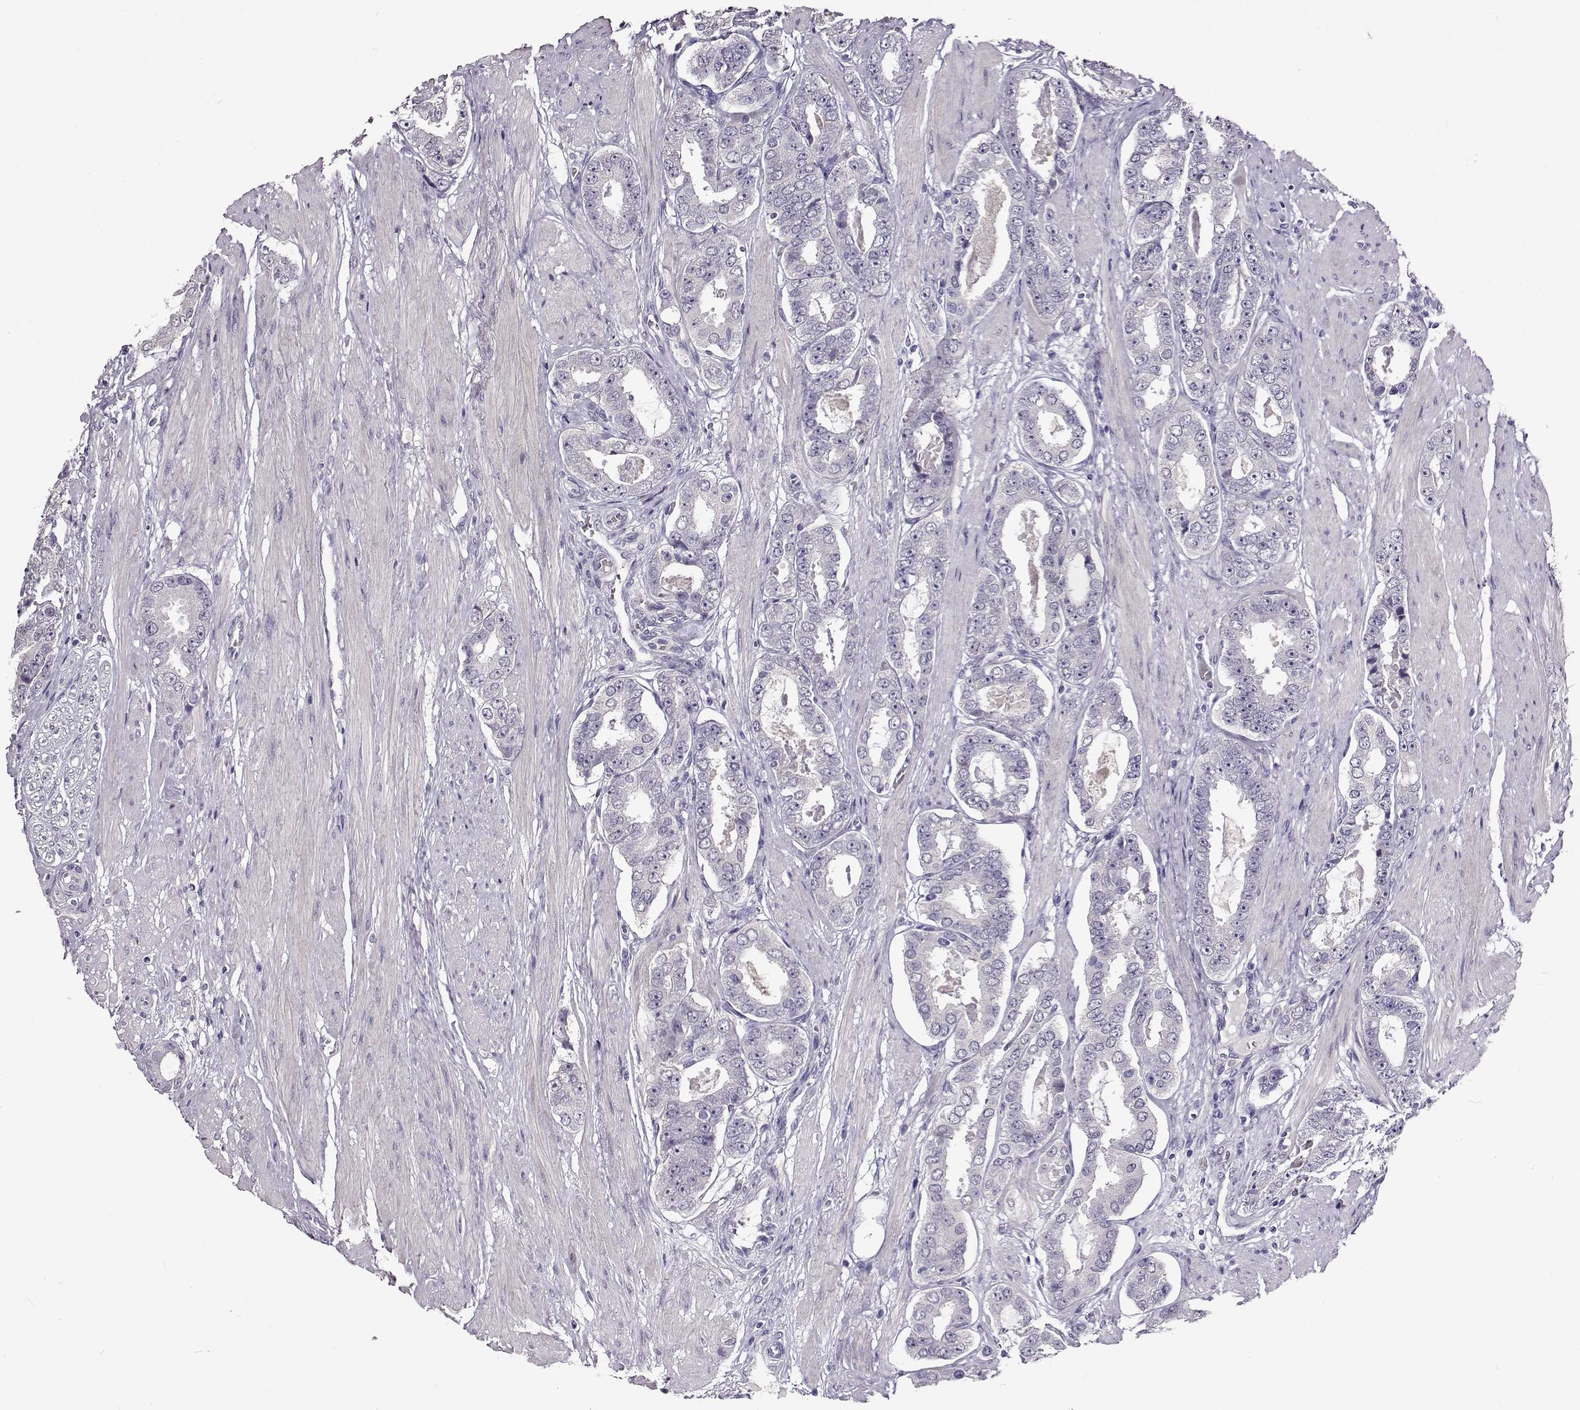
{"staining": {"intensity": "negative", "quantity": "none", "location": "none"}, "tissue": "prostate cancer", "cell_type": "Tumor cells", "image_type": "cancer", "snomed": [{"axis": "morphology", "description": "Adenocarcinoma, High grade"}, {"axis": "topography", "description": "Prostate"}], "caption": "Prostate cancer was stained to show a protein in brown. There is no significant positivity in tumor cells.", "gene": "PAEP", "patient": {"sex": "male", "age": 63}}